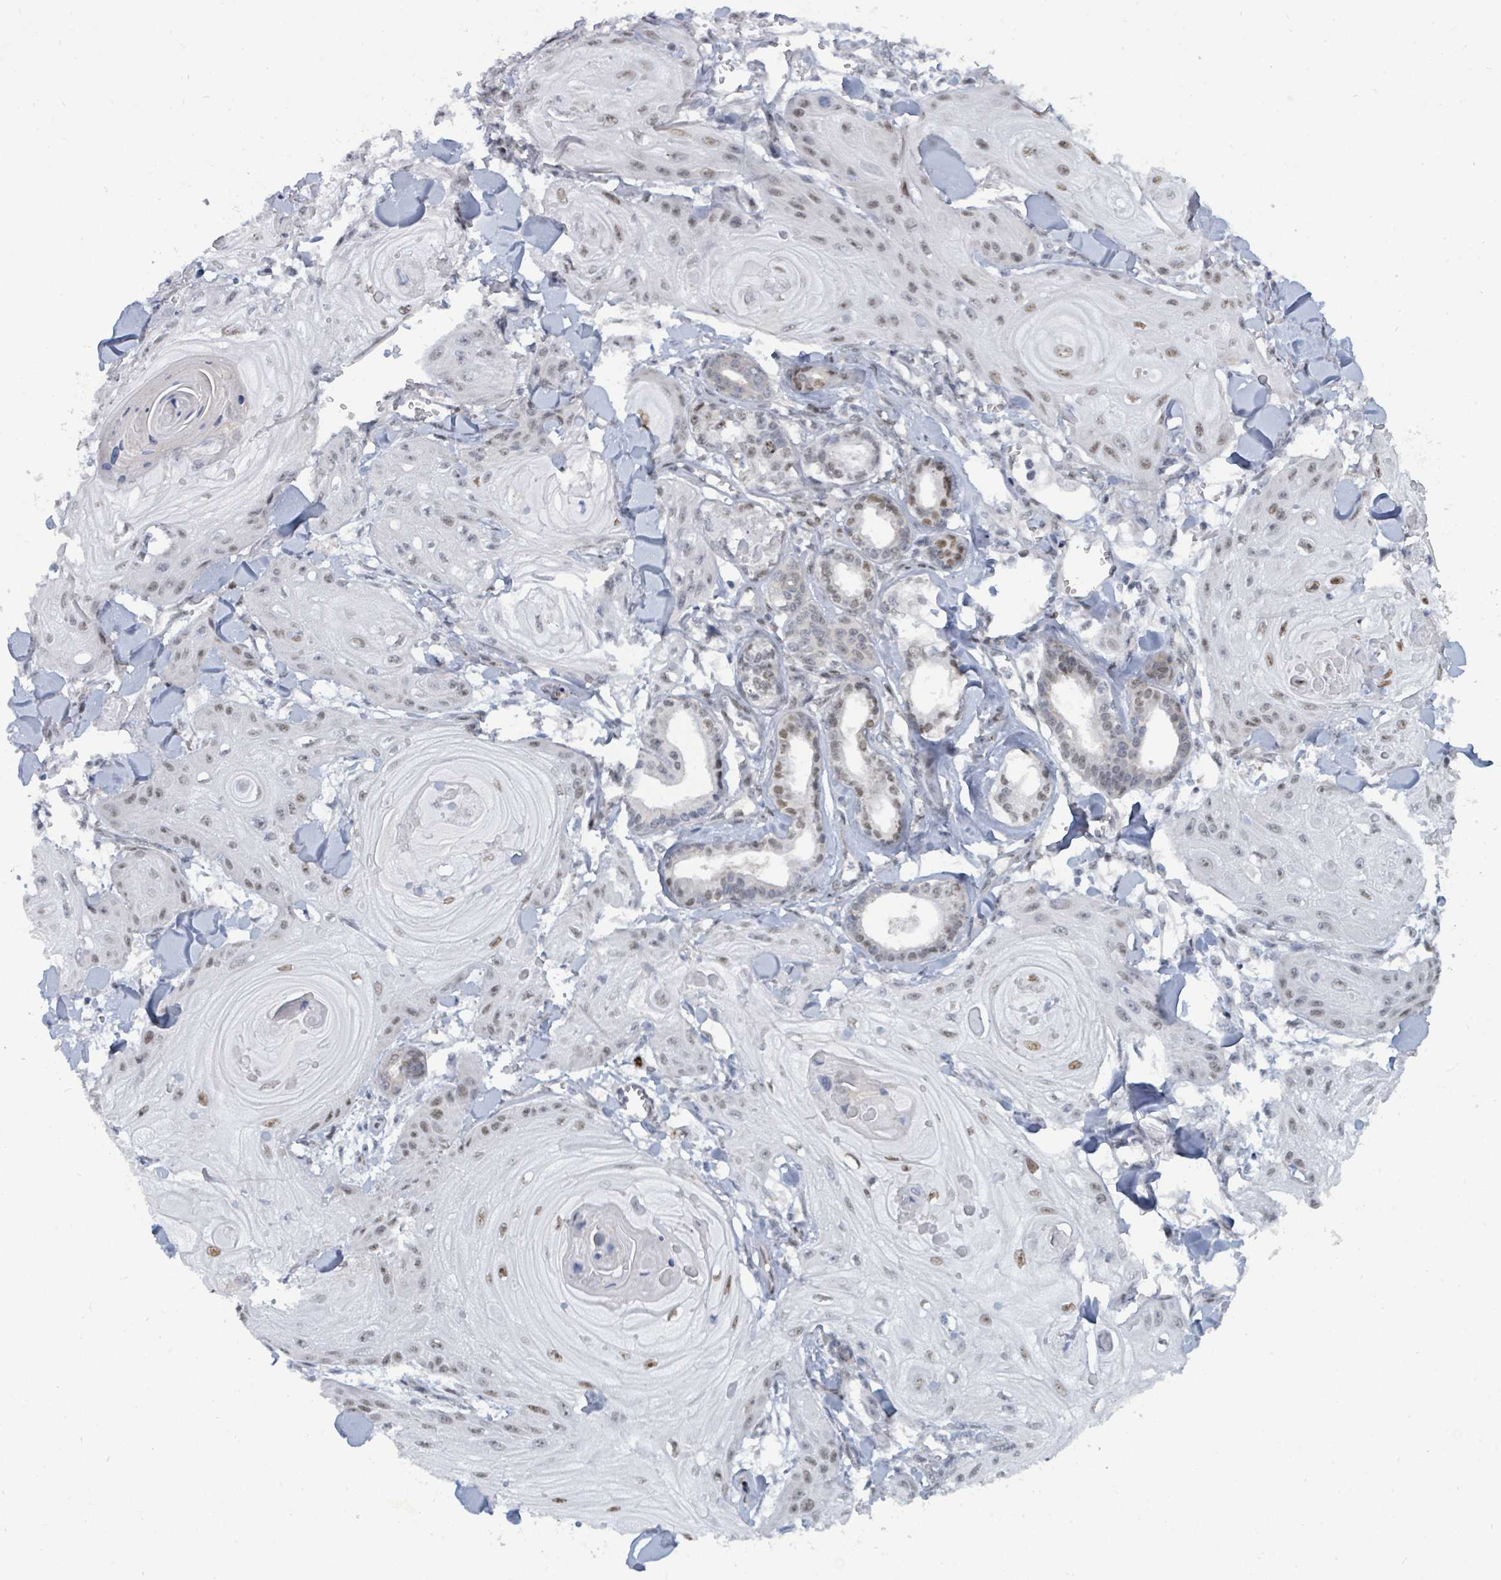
{"staining": {"intensity": "weak", "quantity": "25%-75%", "location": "nuclear"}, "tissue": "skin cancer", "cell_type": "Tumor cells", "image_type": "cancer", "snomed": [{"axis": "morphology", "description": "Squamous cell carcinoma, NOS"}, {"axis": "topography", "description": "Skin"}], "caption": "DAB (3,3'-diaminobenzidine) immunohistochemical staining of human skin squamous cell carcinoma reveals weak nuclear protein positivity in approximately 25%-75% of tumor cells. The protein of interest is stained brown, and the nuclei are stained in blue (DAB (3,3'-diaminobenzidine) IHC with brightfield microscopy, high magnification).", "gene": "SUMO4", "patient": {"sex": "male", "age": 74}}